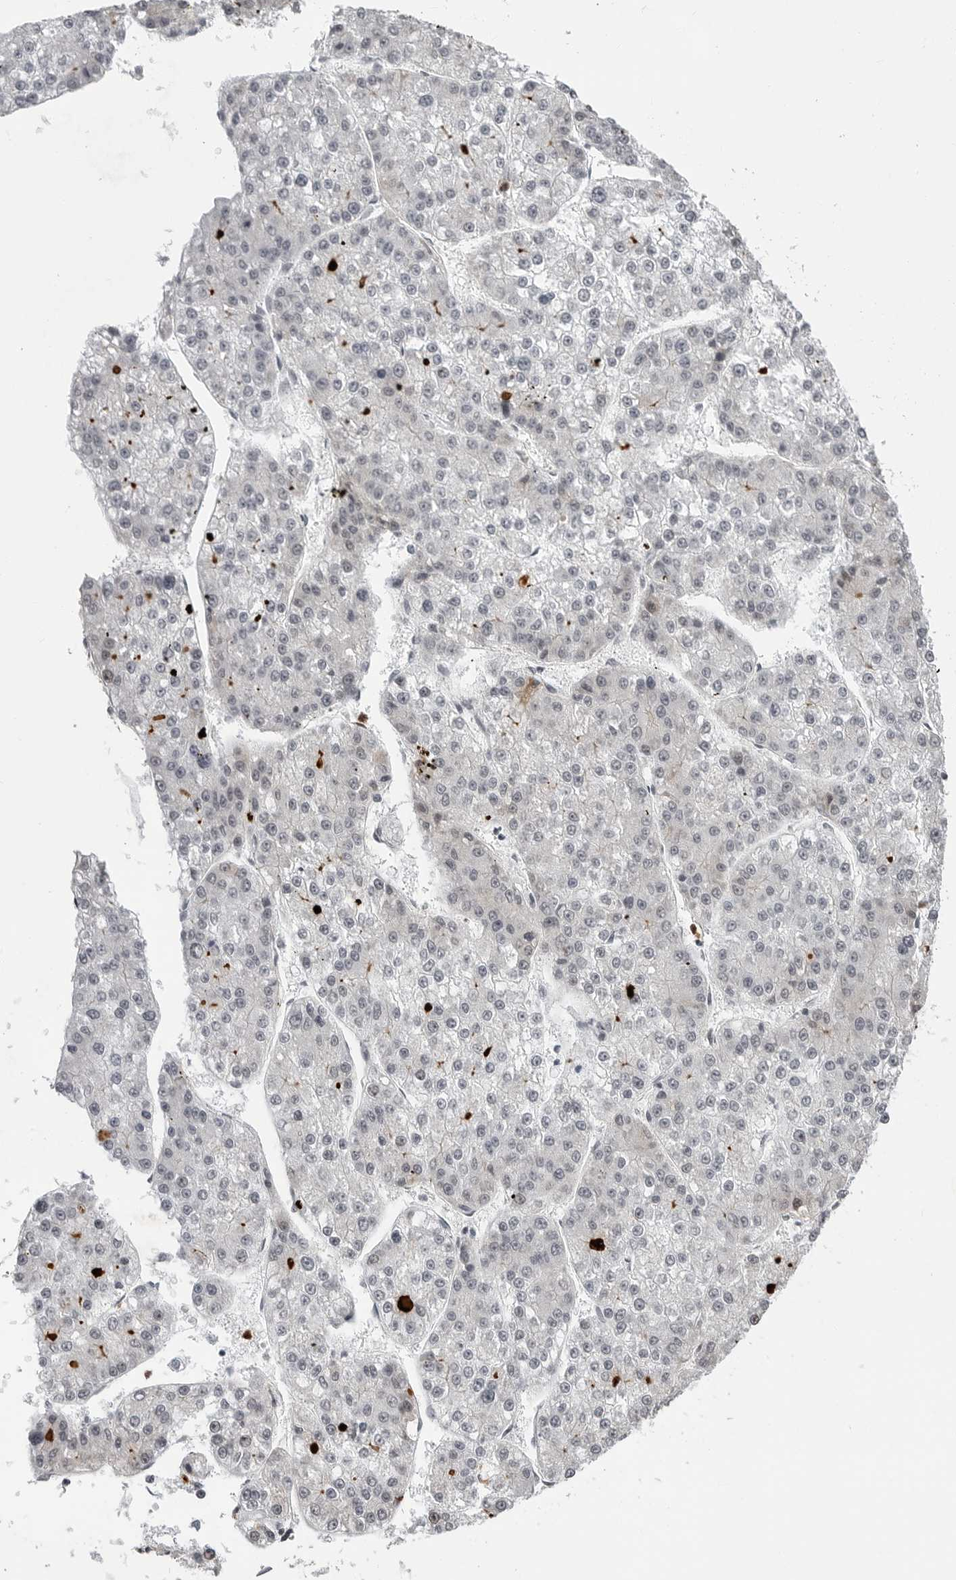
{"staining": {"intensity": "negative", "quantity": "none", "location": "none"}, "tissue": "liver cancer", "cell_type": "Tumor cells", "image_type": "cancer", "snomed": [{"axis": "morphology", "description": "Carcinoma, Hepatocellular, NOS"}, {"axis": "topography", "description": "Liver"}], "caption": "Immunohistochemical staining of human liver cancer reveals no significant staining in tumor cells.", "gene": "CXCR5", "patient": {"sex": "female", "age": 73}}